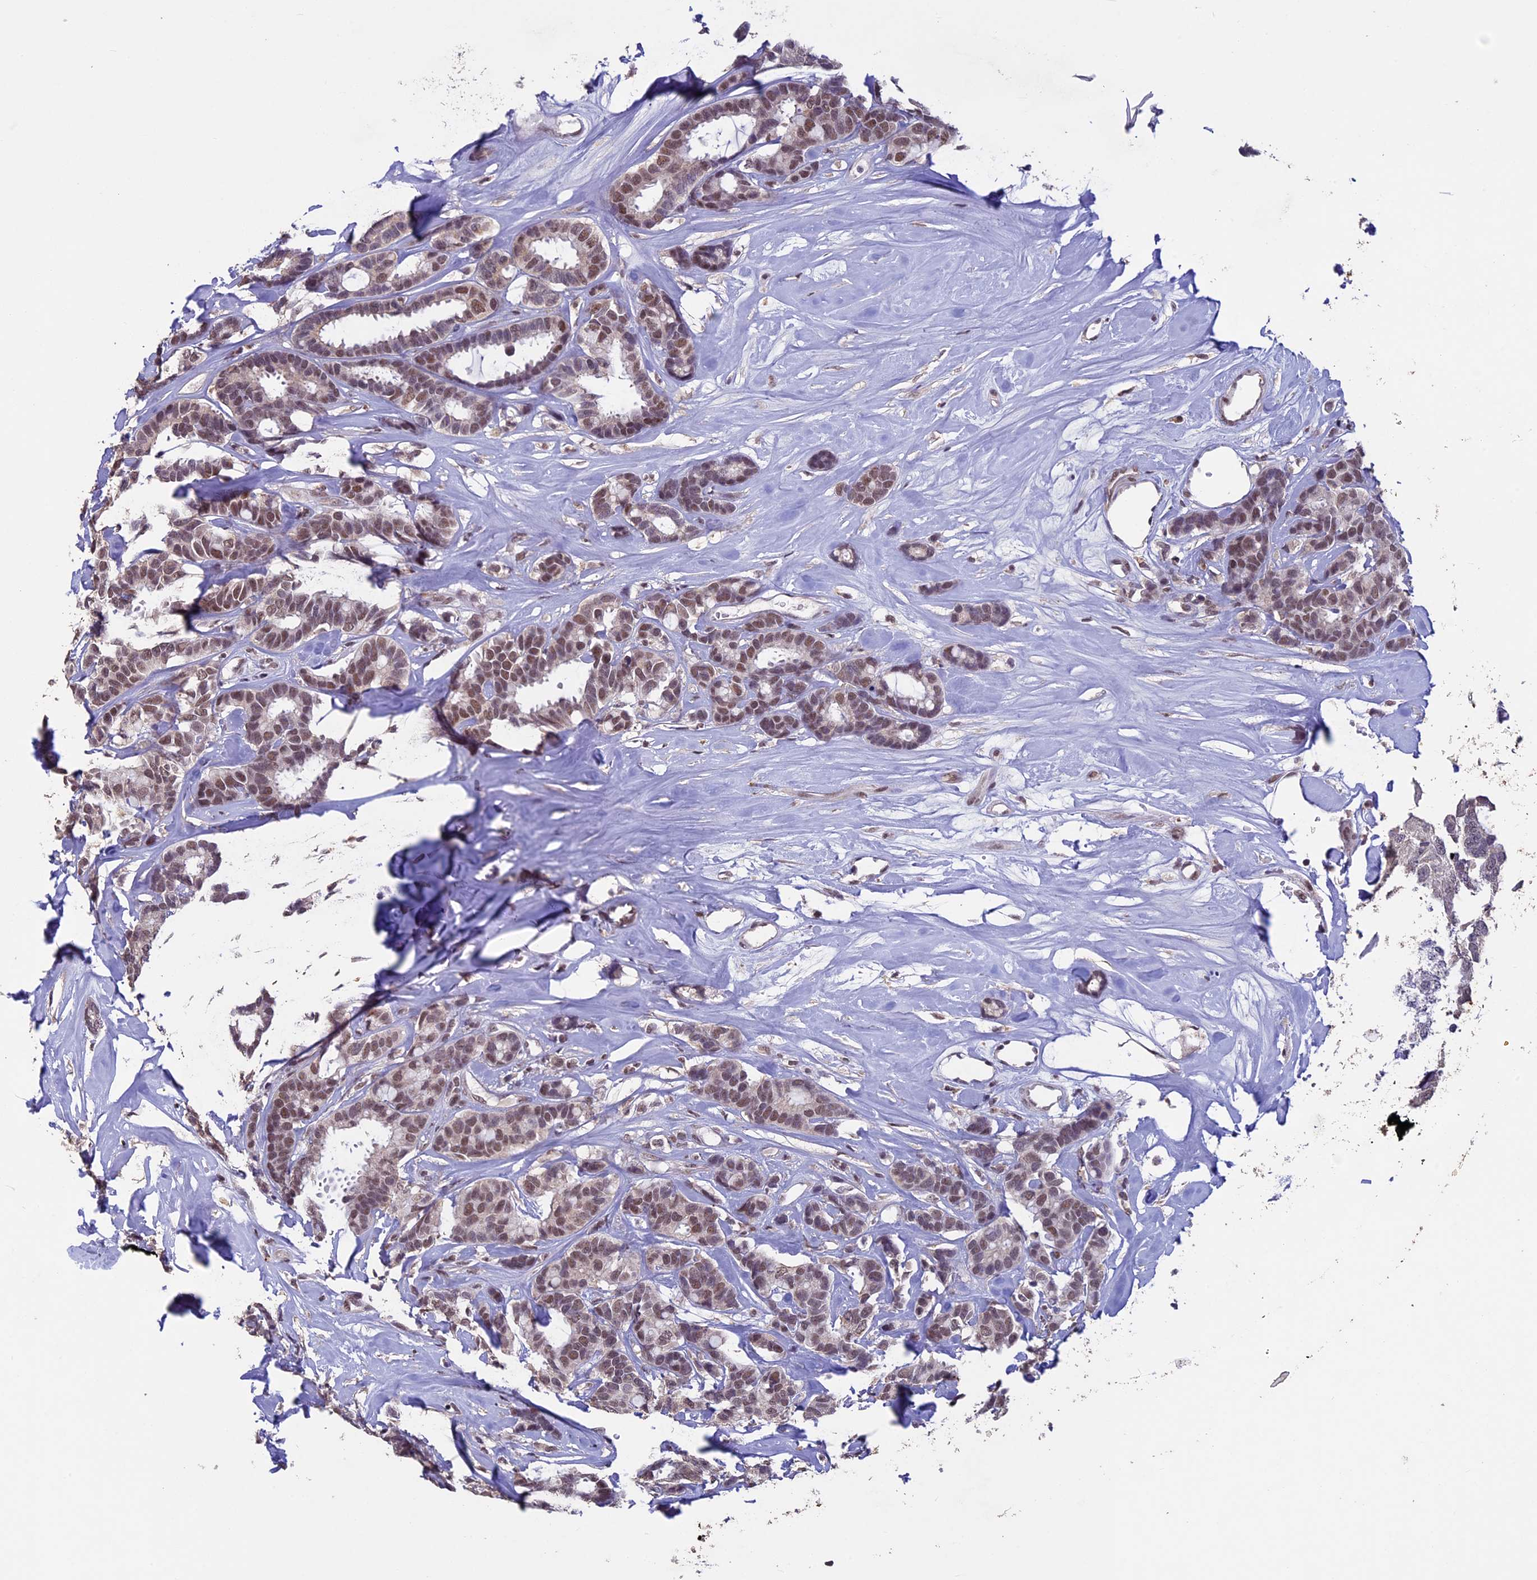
{"staining": {"intensity": "moderate", "quantity": ">75%", "location": "nuclear"}, "tissue": "breast cancer", "cell_type": "Tumor cells", "image_type": "cancer", "snomed": [{"axis": "morphology", "description": "Duct carcinoma"}, {"axis": "topography", "description": "Breast"}], "caption": "This micrograph exhibits immunohistochemistry (IHC) staining of human breast cancer (infiltrating ductal carcinoma), with medium moderate nuclear staining in approximately >75% of tumor cells.", "gene": "RNF40", "patient": {"sex": "female", "age": 87}}